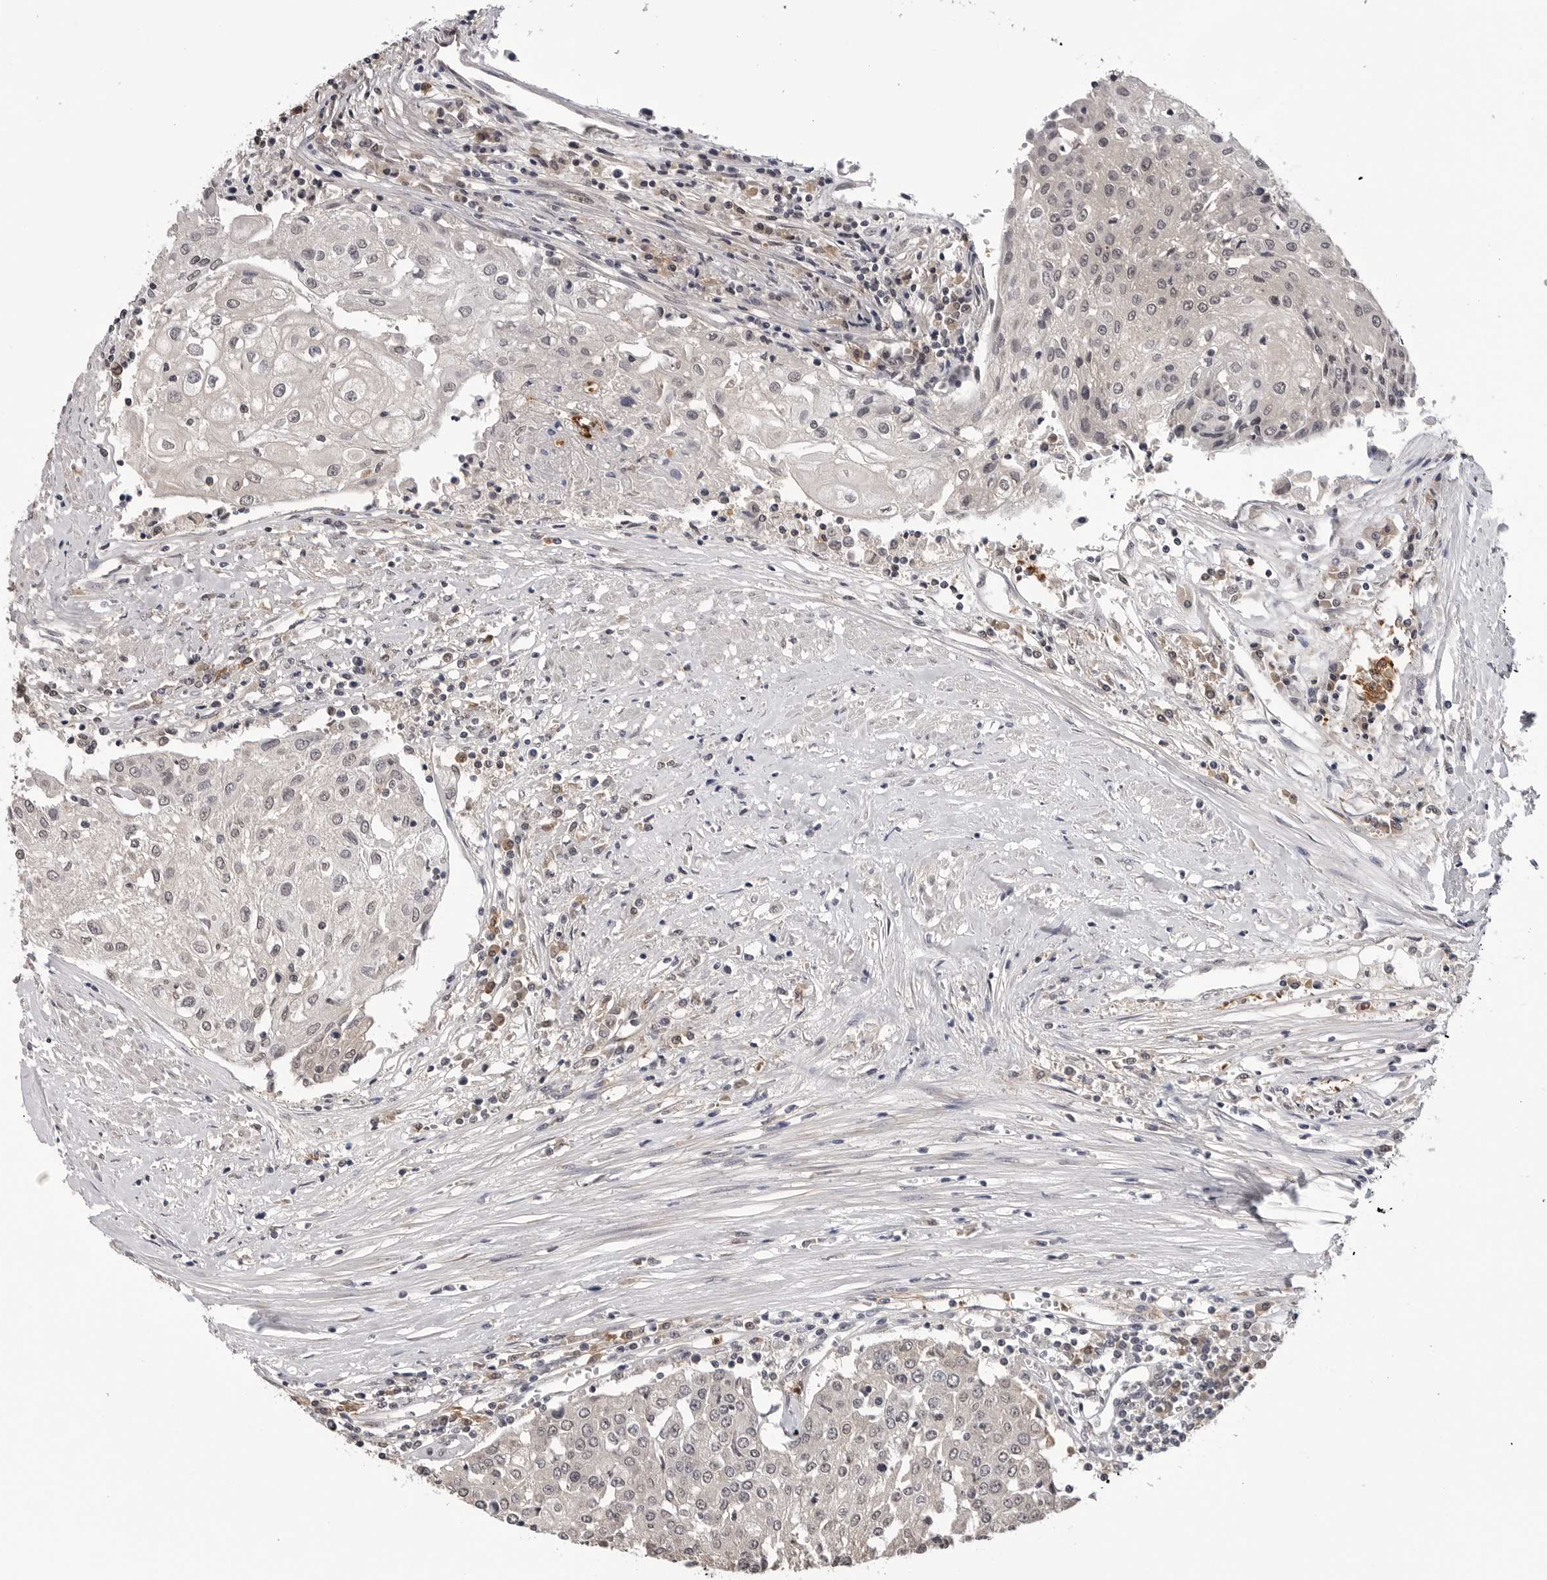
{"staining": {"intensity": "negative", "quantity": "none", "location": "none"}, "tissue": "urothelial cancer", "cell_type": "Tumor cells", "image_type": "cancer", "snomed": [{"axis": "morphology", "description": "Urothelial carcinoma, High grade"}, {"axis": "topography", "description": "Urinary bladder"}], "caption": "High magnification brightfield microscopy of urothelial carcinoma (high-grade) stained with DAB (brown) and counterstained with hematoxylin (blue): tumor cells show no significant expression.", "gene": "TRMT13", "patient": {"sex": "female", "age": 85}}